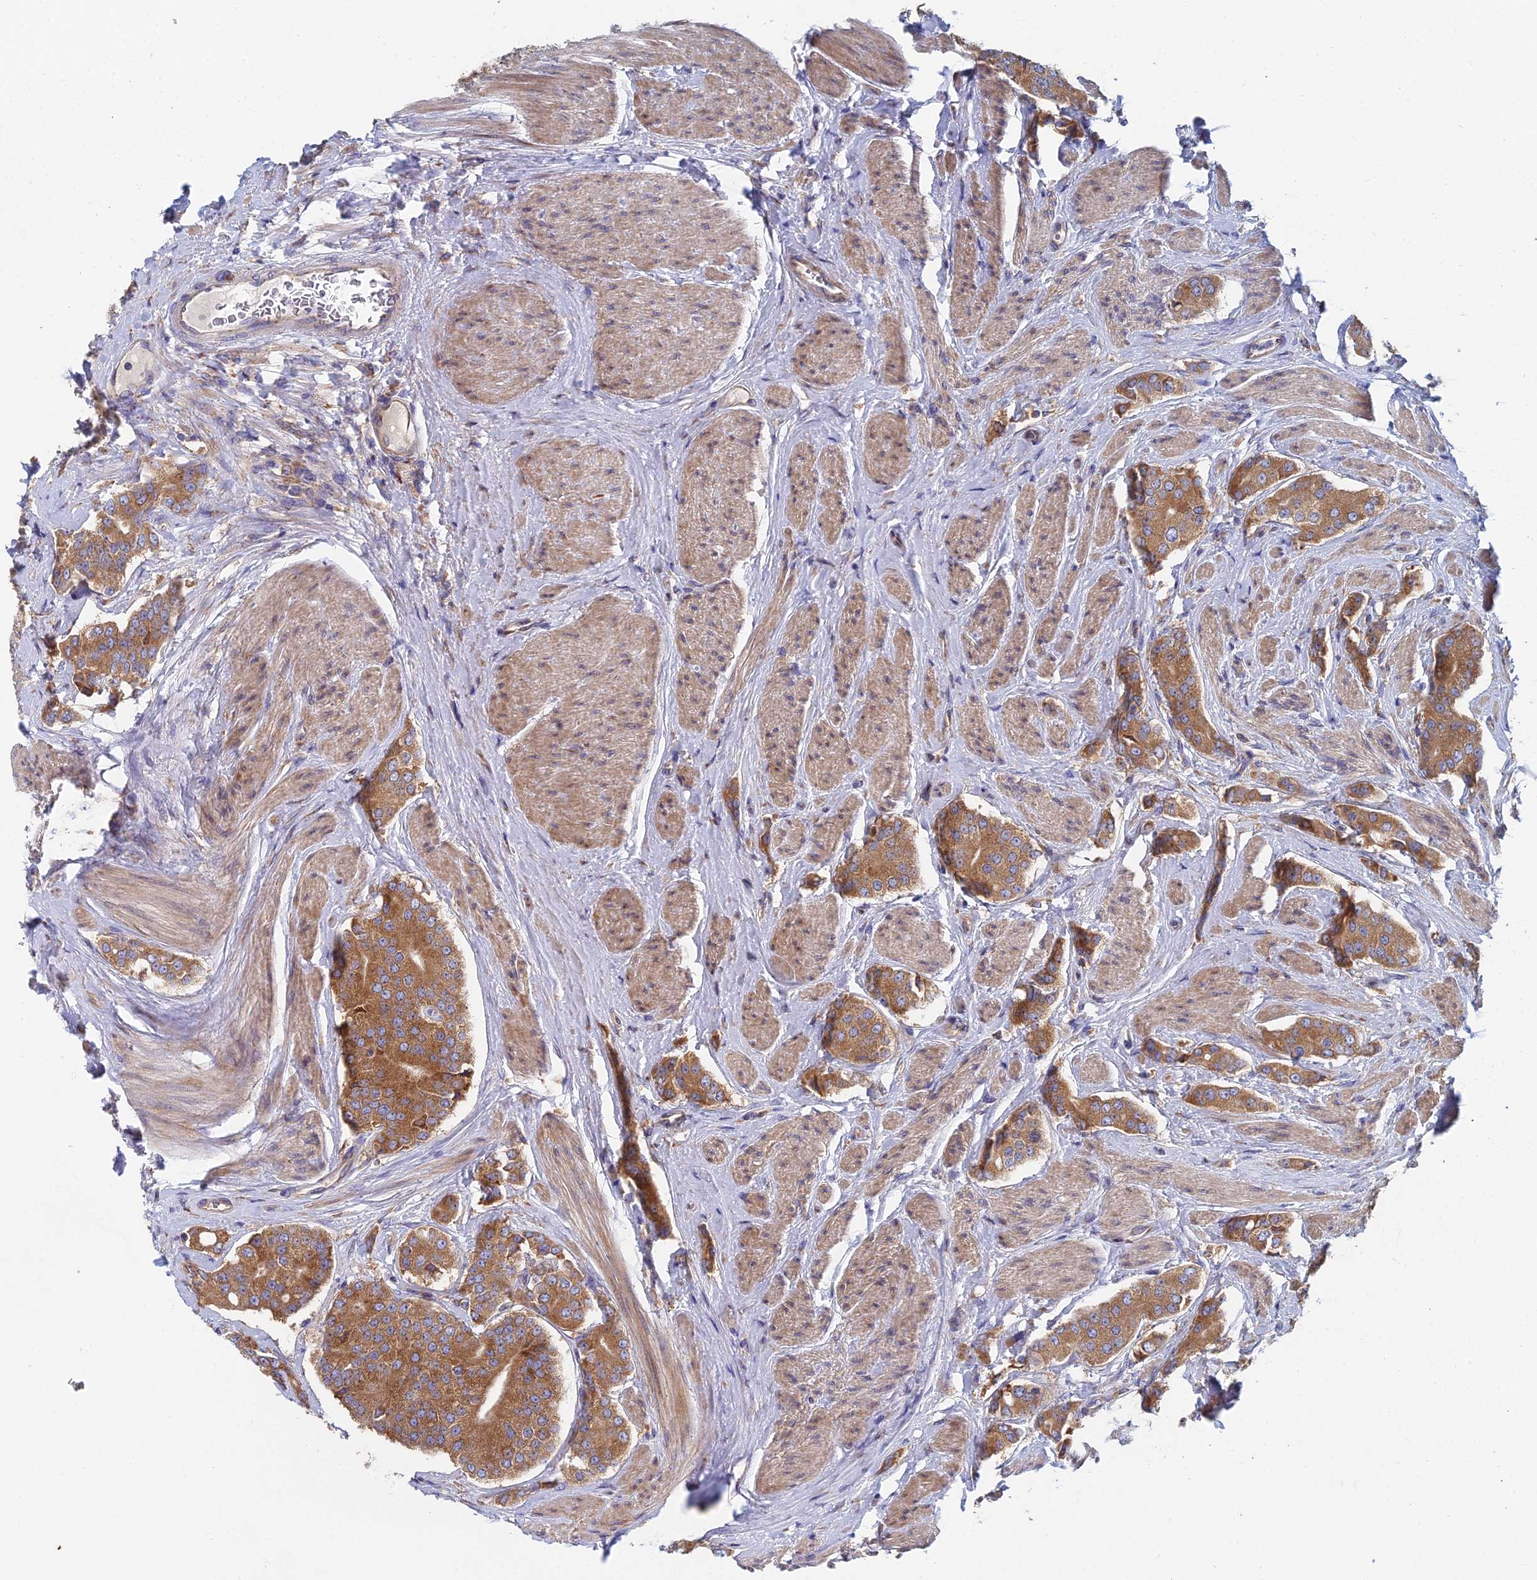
{"staining": {"intensity": "moderate", "quantity": ">75%", "location": "cytoplasmic/membranous"}, "tissue": "prostate cancer", "cell_type": "Tumor cells", "image_type": "cancer", "snomed": [{"axis": "morphology", "description": "Adenocarcinoma, High grade"}, {"axis": "topography", "description": "Prostate"}], "caption": "Brown immunohistochemical staining in human prostate high-grade adenocarcinoma exhibits moderate cytoplasmic/membranous positivity in approximately >75% of tumor cells.", "gene": "CLCN3", "patient": {"sex": "male", "age": 71}}